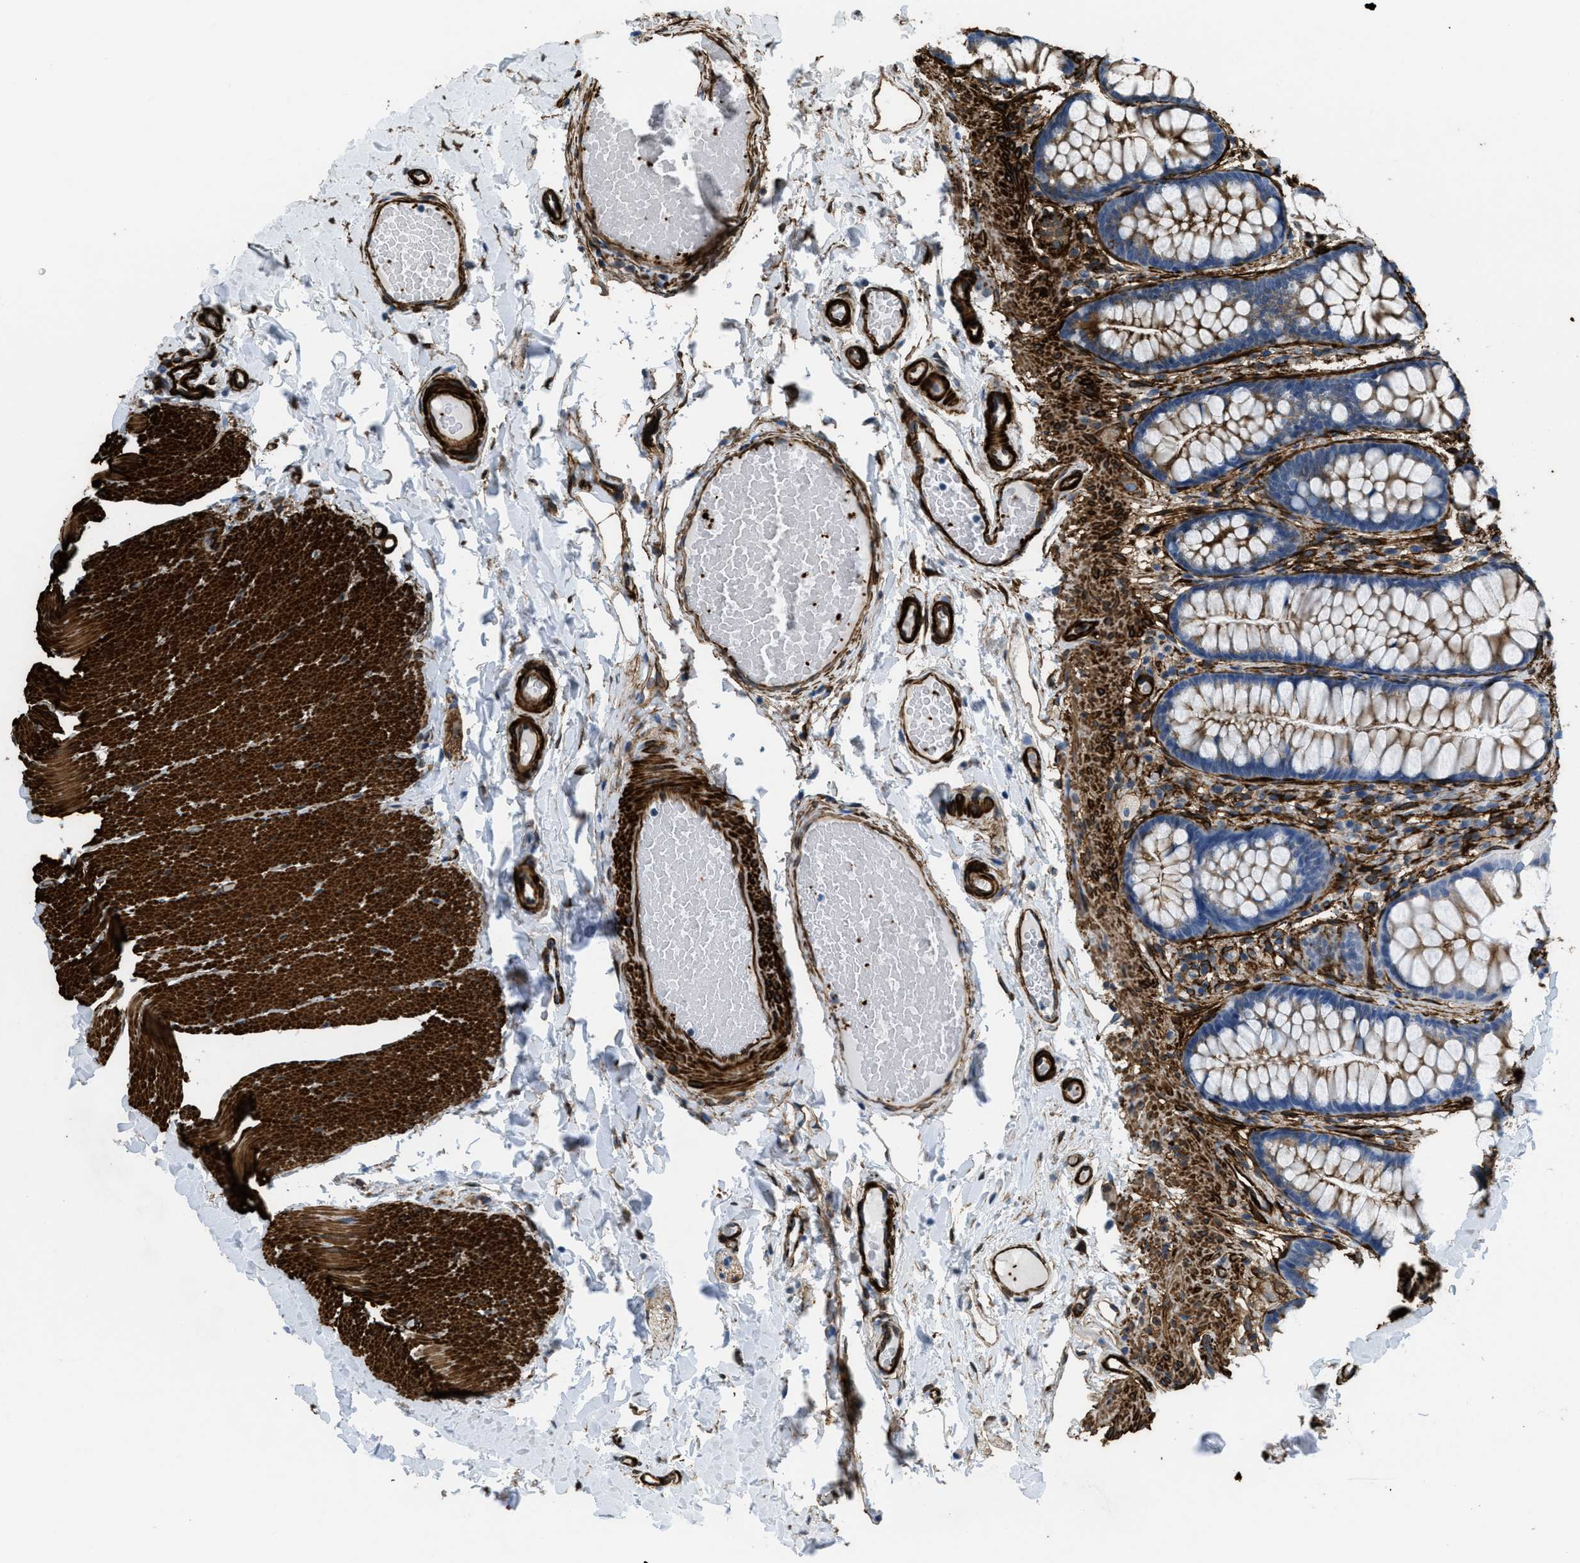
{"staining": {"intensity": "strong", "quantity": ">75%", "location": "cytoplasmic/membranous"}, "tissue": "colon", "cell_type": "Endothelial cells", "image_type": "normal", "snomed": [{"axis": "morphology", "description": "Normal tissue, NOS"}, {"axis": "topography", "description": "Colon"}], "caption": "Immunohistochemistry of normal colon displays high levels of strong cytoplasmic/membranous expression in approximately >75% of endothelial cells.", "gene": "CALD1", "patient": {"sex": "female", "age": 56}}